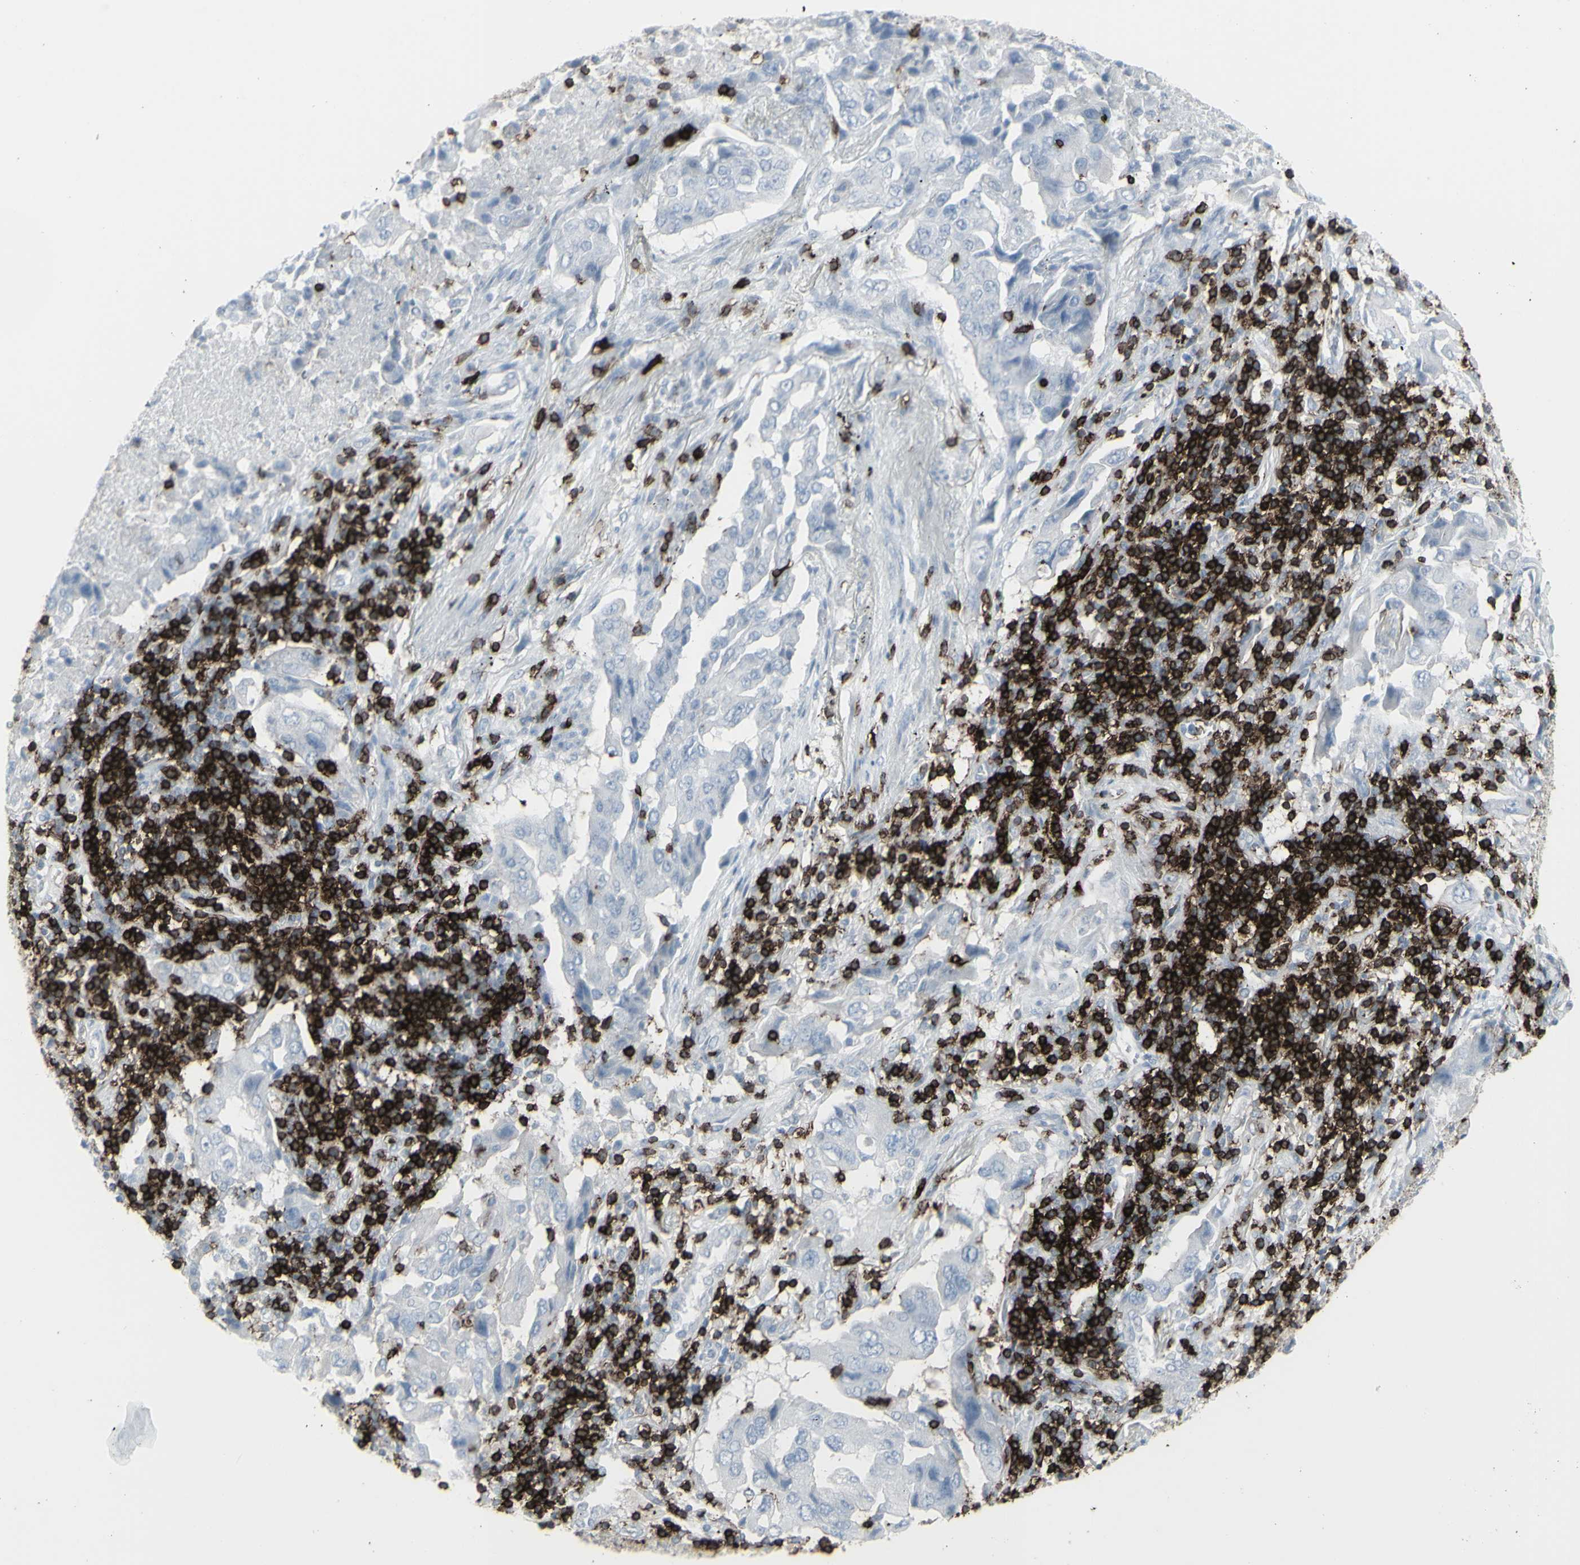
{"staining": {"intensity": "negative", "quantity": "none", "location": "none"}, "tissue": "lung cancer", "cell_type": "Tumor cells", "image_type": "cancer", "snomed": [{"axis": "morphology", "description": "Adenocarcinoma, NOS"}, {"axis": "topography", "description": "Lung"}], "caption": "Adenocarcinoma (lung) stained for a protein using IHC displays no positivity tumor cells.", "gene": "CD247", "patient": {"sex": "female", "age": 65}}